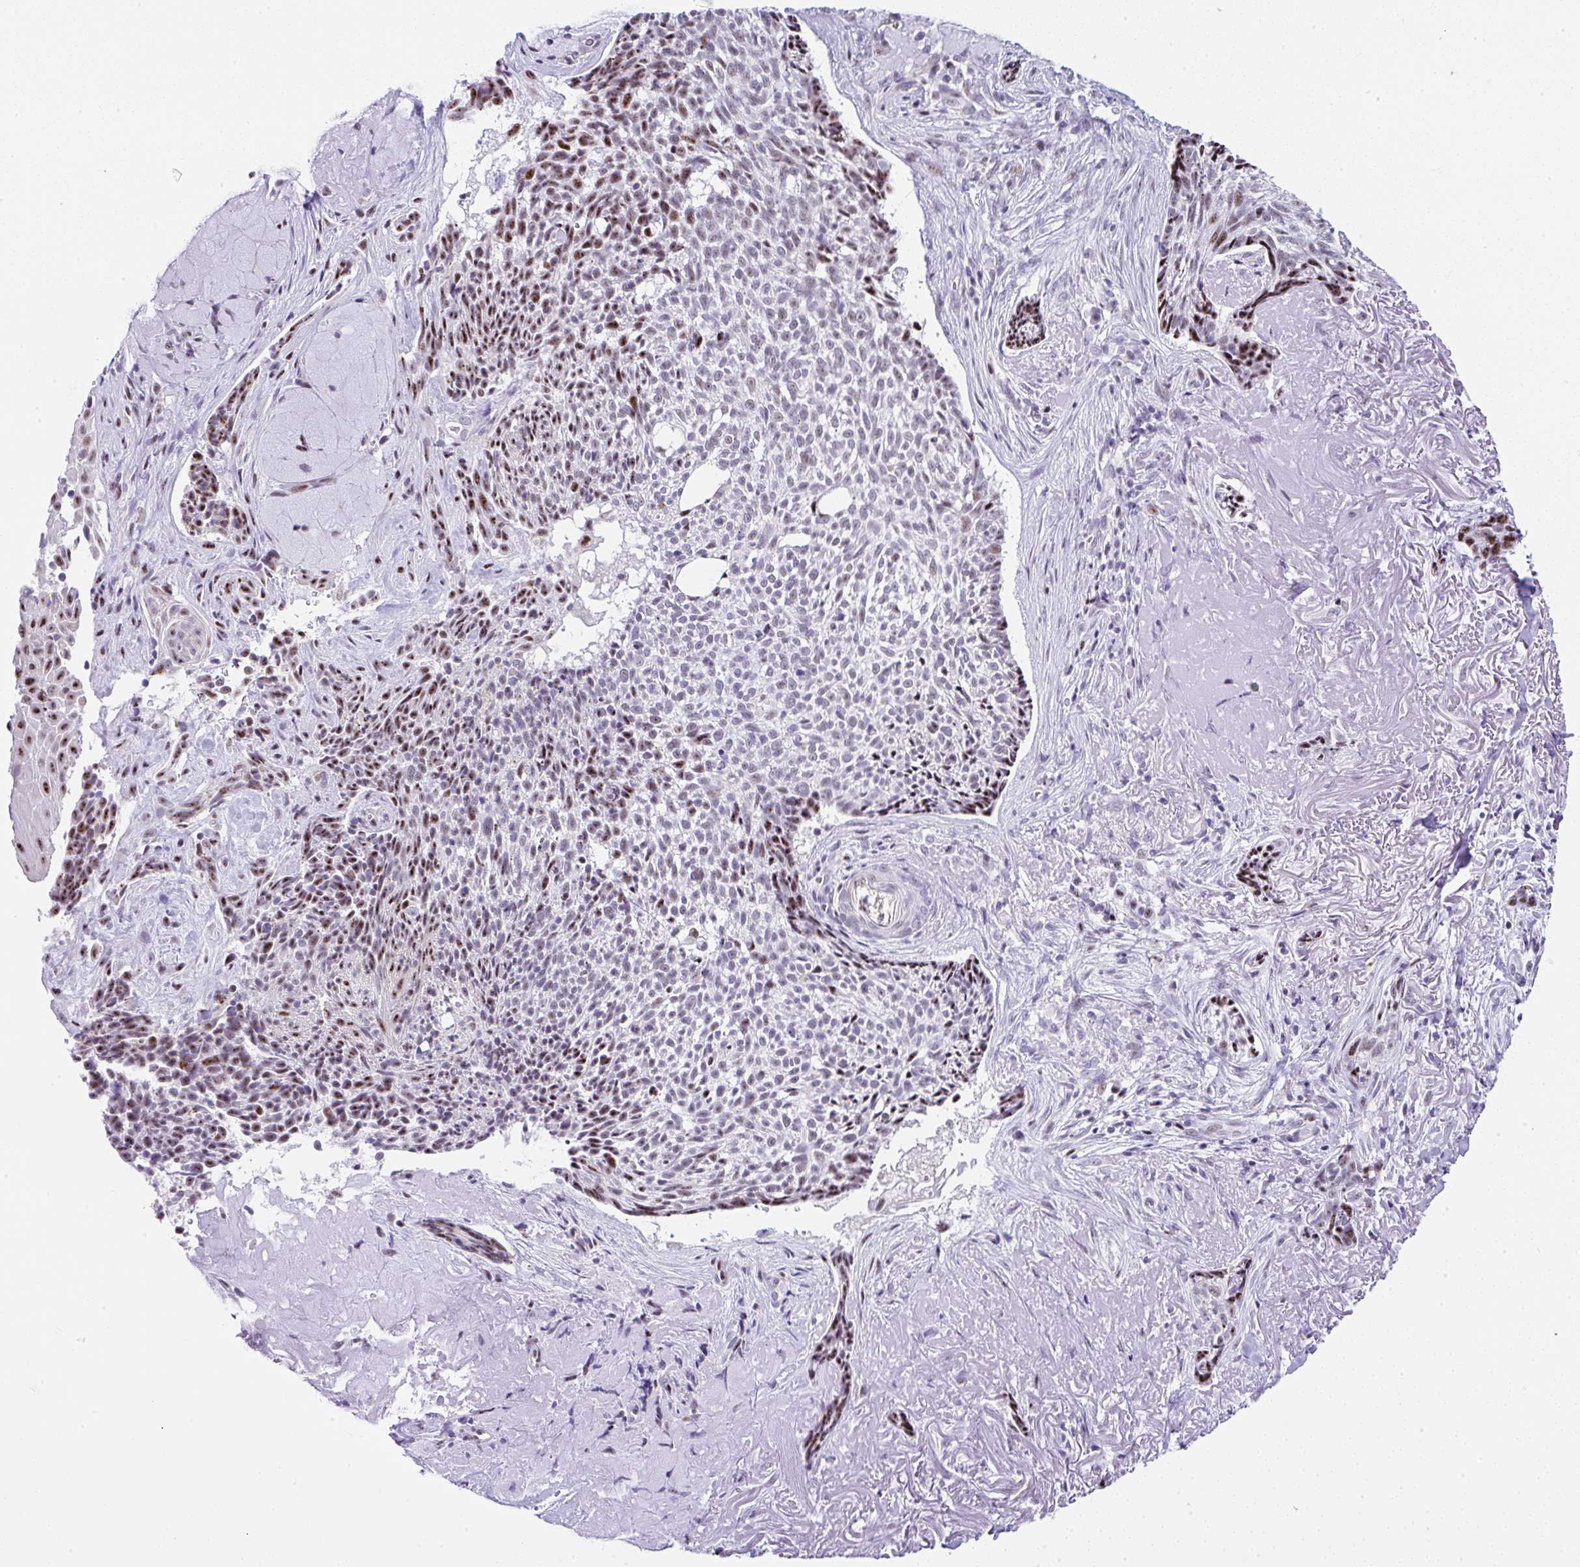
{"staining": {"intensity": "strong", "quantity": "<25%", "location": "nuclear"}, "tissue": "skin cancer", "cell_type": "Tumor cells", "image_type": "cancer", "snomed": [{"axis": "morphology", "description": "Basal cell carcinoma"}, {"axis": "topography", "description": "Skin"}, {"axis": "topography", "description": "Skin of face"}], "caption": "A brown stain shows strong nuclear expression of a protein in human basal cell carcinoma (skin) tumor cells. Nuclei are stained in blue.", "gene": "NR1D2", "patient": {"sex": "female", "age": 95}}